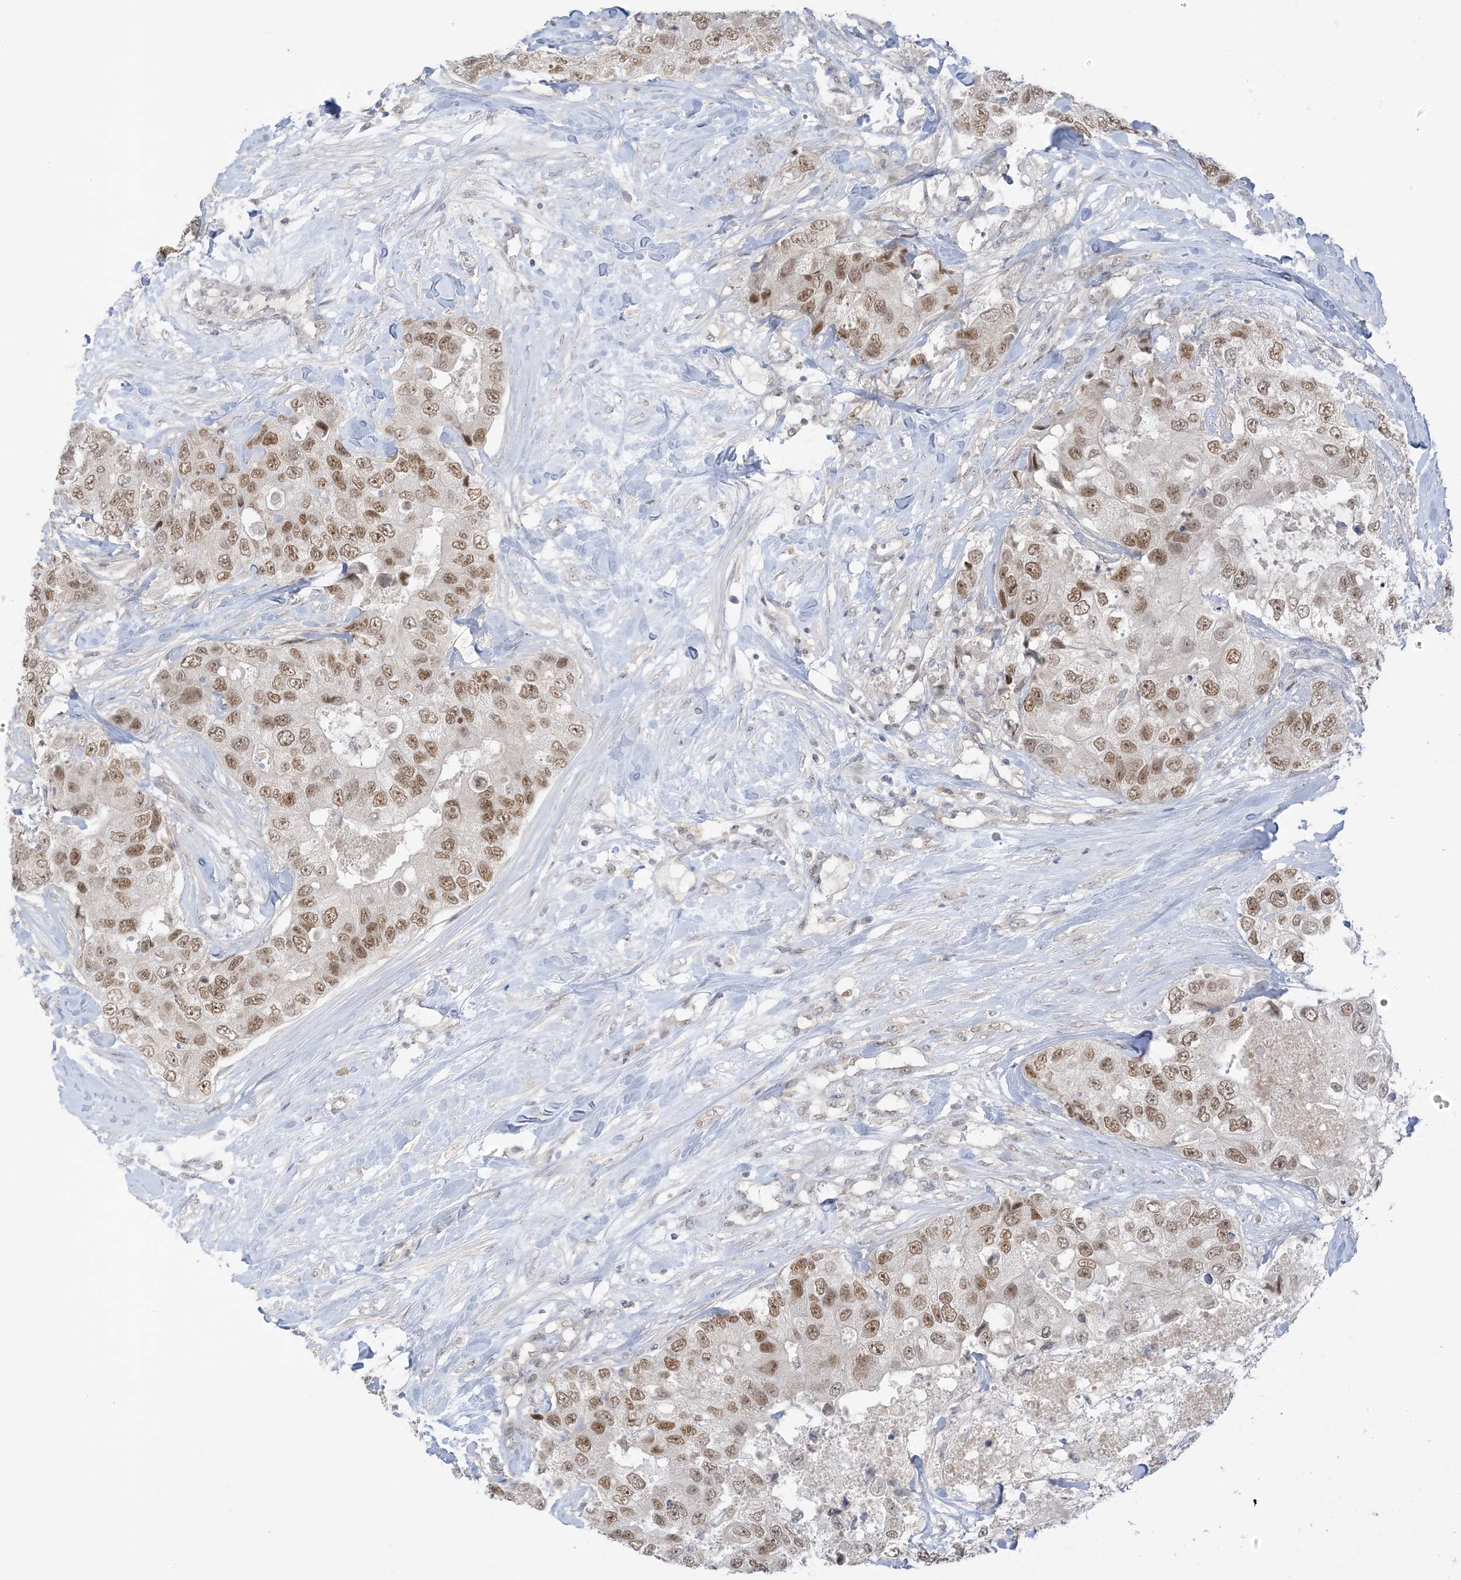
{"staining": {"intensity": "moderate", "quantity": ">75%", "location": "nuclear"}, "tissue": "breast cancer", "cell_type": "Tumor cells", "image_type": "cancer", "snomed": [{"axis": "morphology", "description": "Duct carcinoma"}, {"axis": "topography", "description": "Breast"}], "caption": "A medium amount of moderate nuclear staining is present in about >75% of tumor cells in breast cancer tissue.", "gene": "MSL3", "patient": {"sex": "female", "age": 62}}